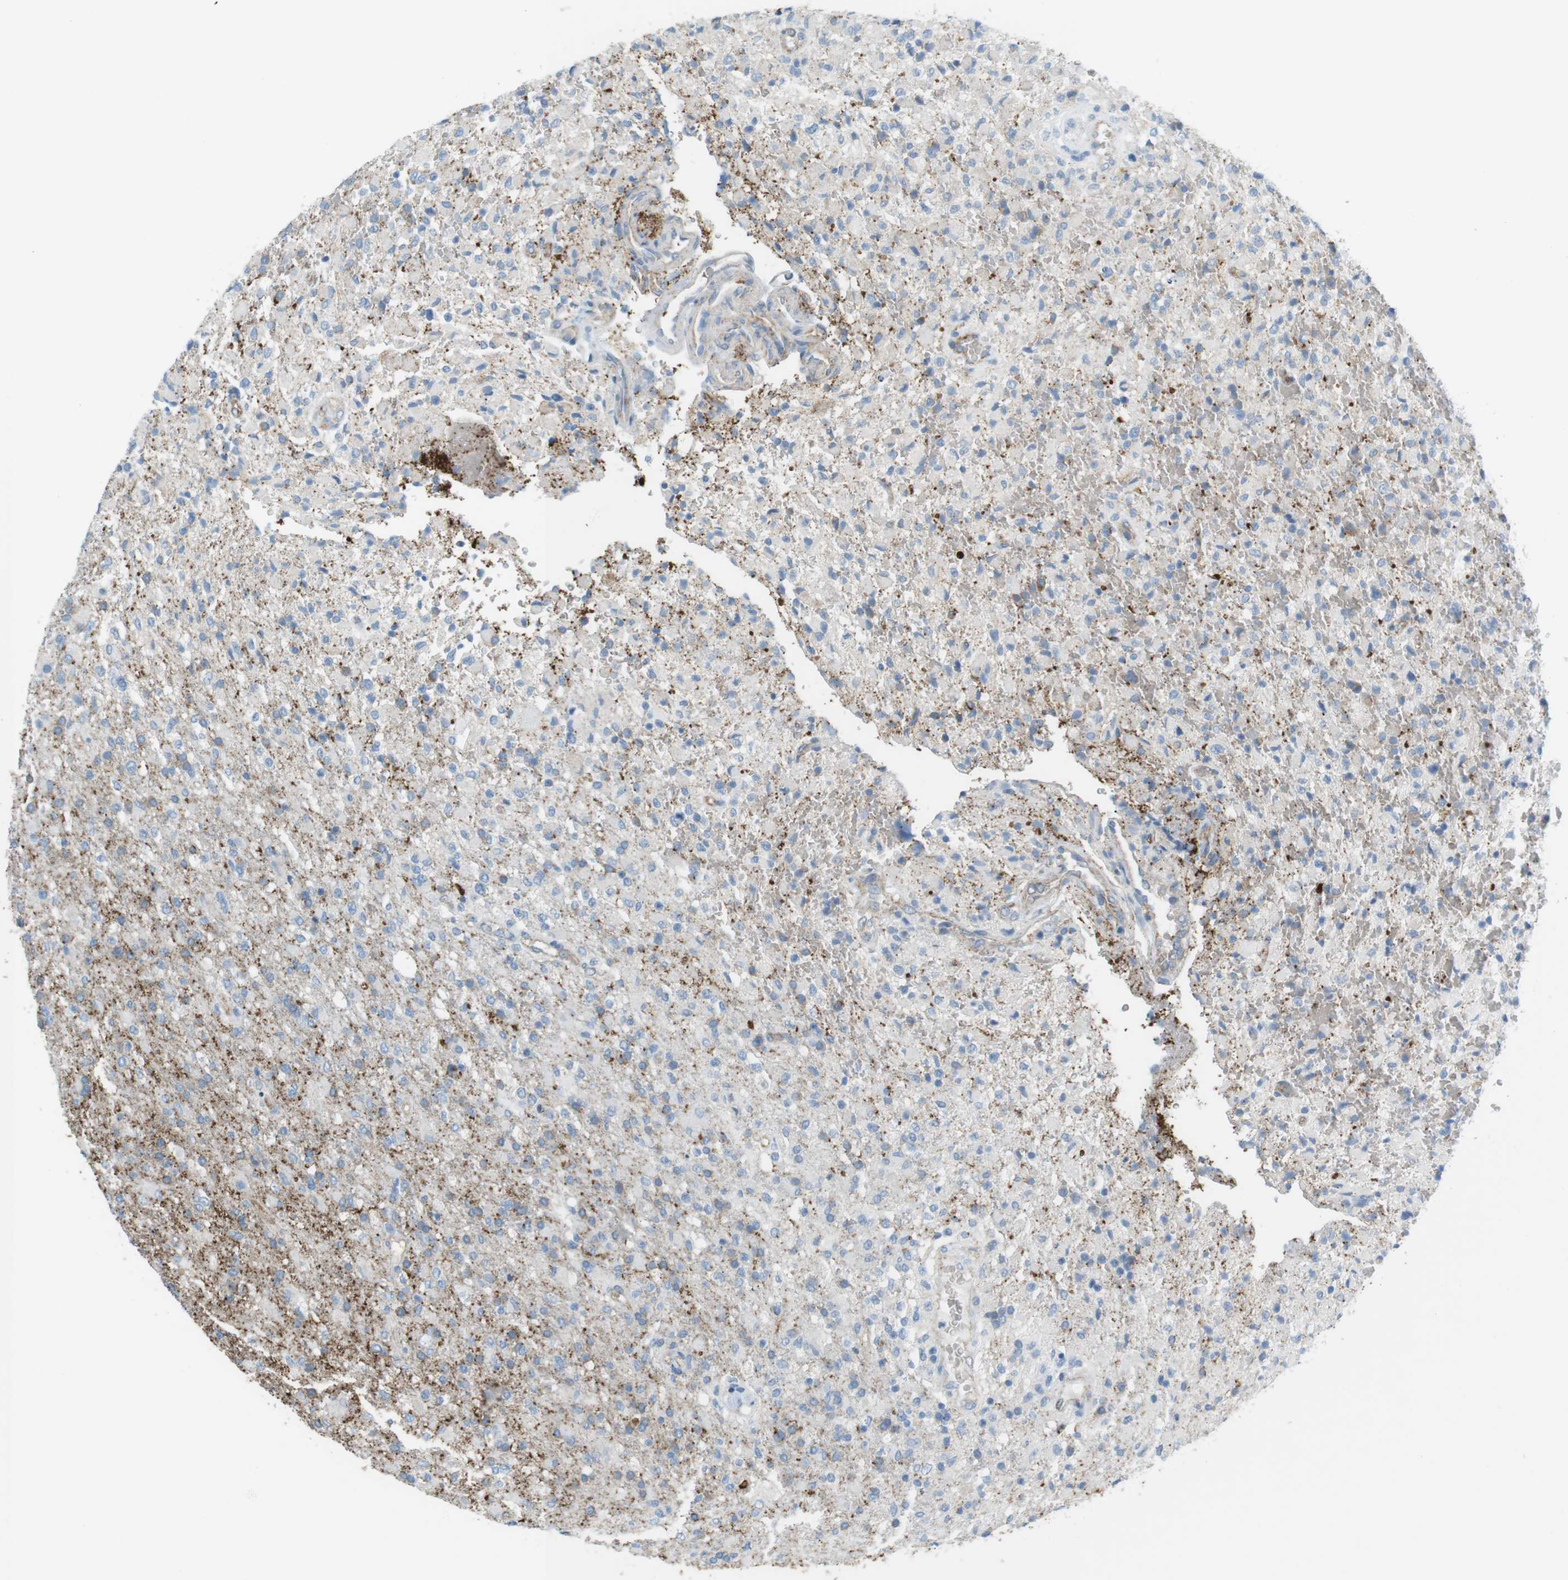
{"staining": {"intensity": "weak", "quantity": "<25%", "location": "cytoplasmic/membranous"}, "tissue": "glioma", "cell_type": "Tumor cells", "image_type": "cancer", "snomed": [{"axis": "morphology", "description": "Glioma, malignant, High grade"}, {"axis": "topography", "description": "Brain"}], "caption": "An IHC image of high-grade glioma (malignant) is shown. There is no staining in tumor cells of high-grade glioma (malignant).", "gene": "VAMP1", "patient": {"sex": "male", "age": 71}}